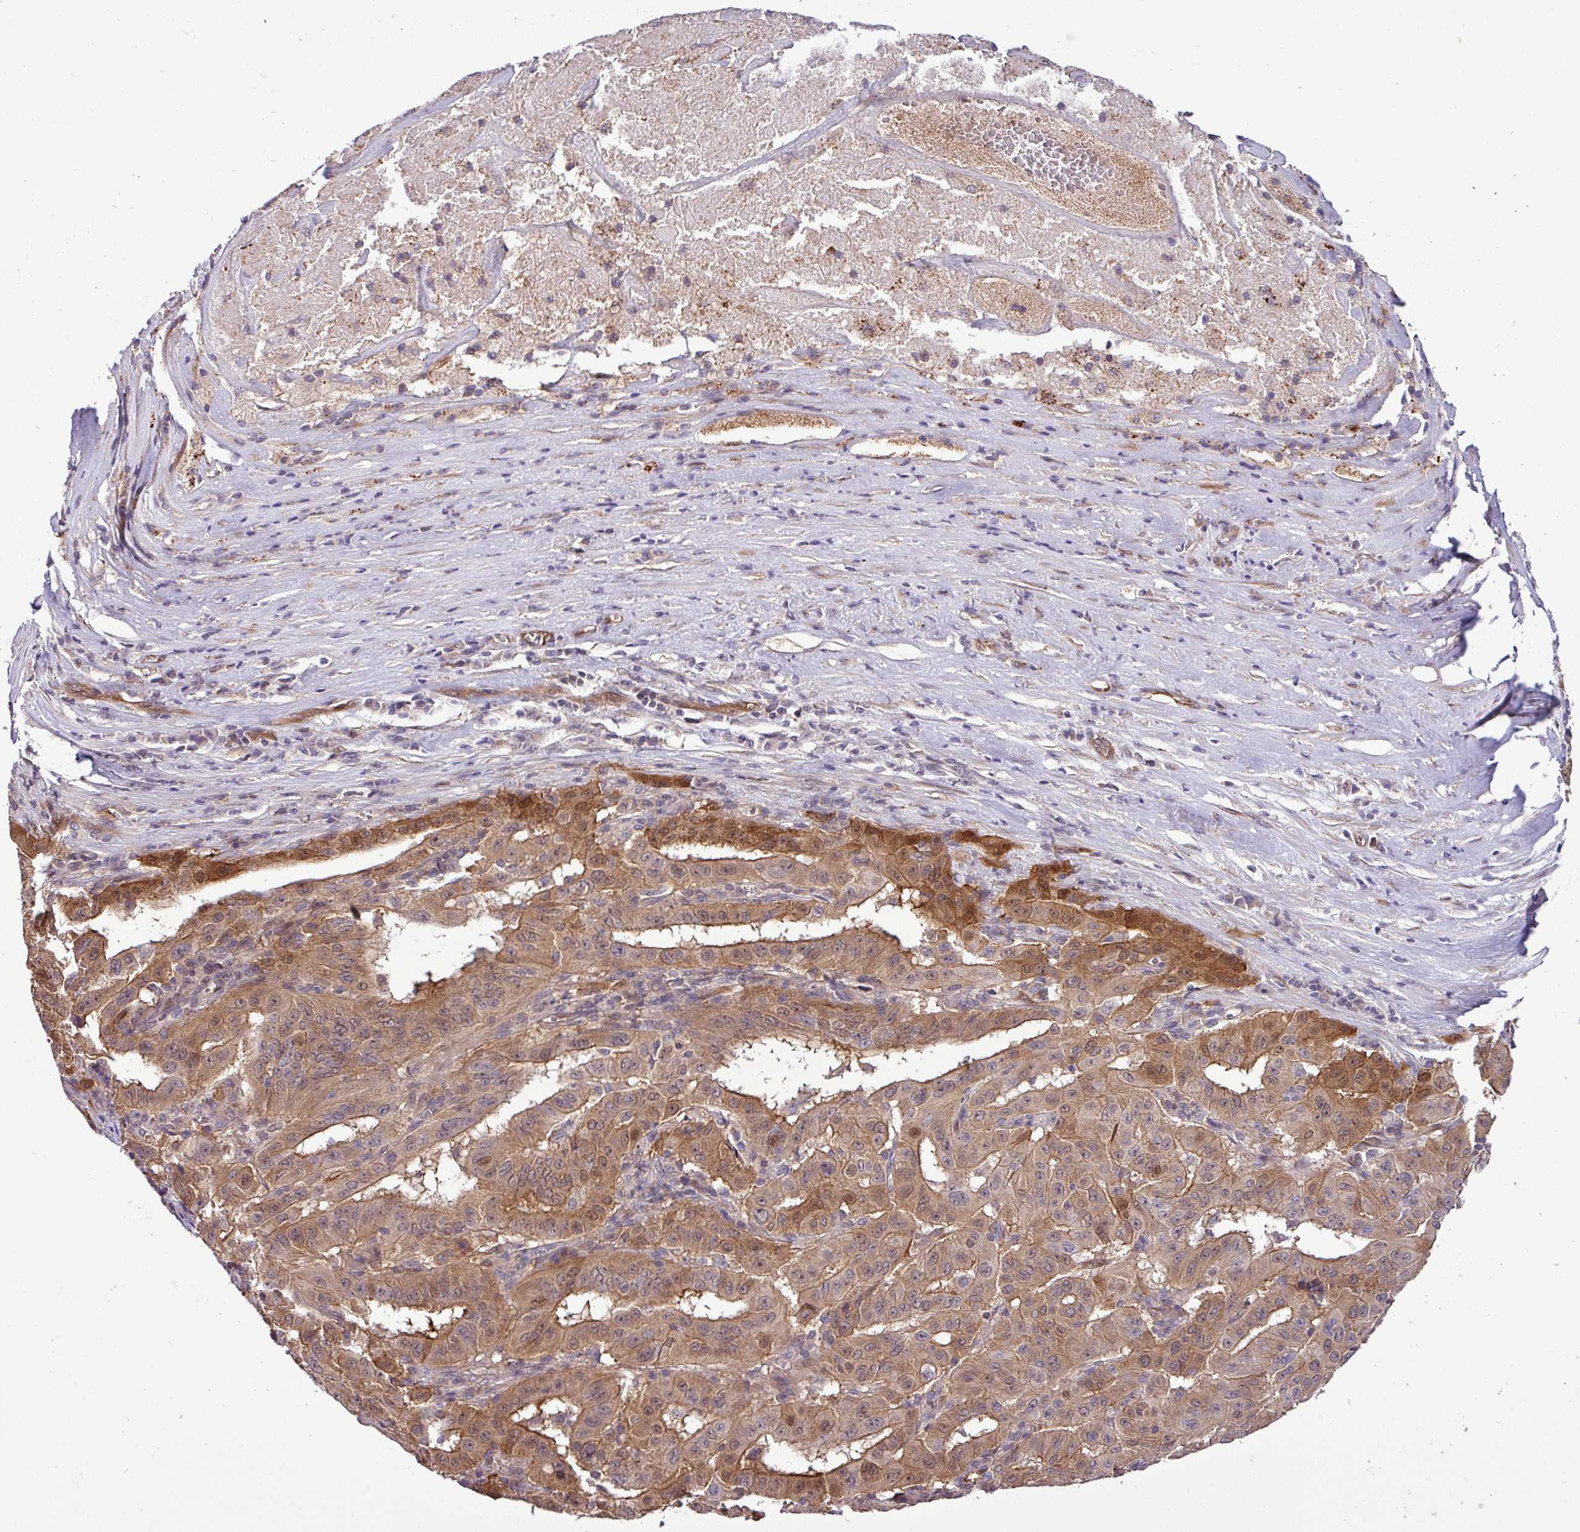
{"staining": {"intensity": "moderate", "quantity": ">75%", "location": "cytoplasmic/membranous"}, "tissue": "pancreatic cancer", "cell_type": "Tumor cells", "image_type": "cancer", "snomed": [{"axis": "morphology", "description": "Adenocarcinoma, NOS"}, {"axis": "topography", "description": "Pancreas"}], "caption": "Immunohistochemistry (IHC) staining of pancreatic adenocarcinoma, which shows medium levels of moderate cytoplasmic/membranous expression in approximately >75% of tumor cells indicating moderate cytoplasmic/membranous protein positivity. The staining was performed using DAB (brown) for protein detection and nuclei were counterstained in hematoxylin (blue).", "gene": "CARHSP1", "patient": {"sex": "male", "age": 63}}